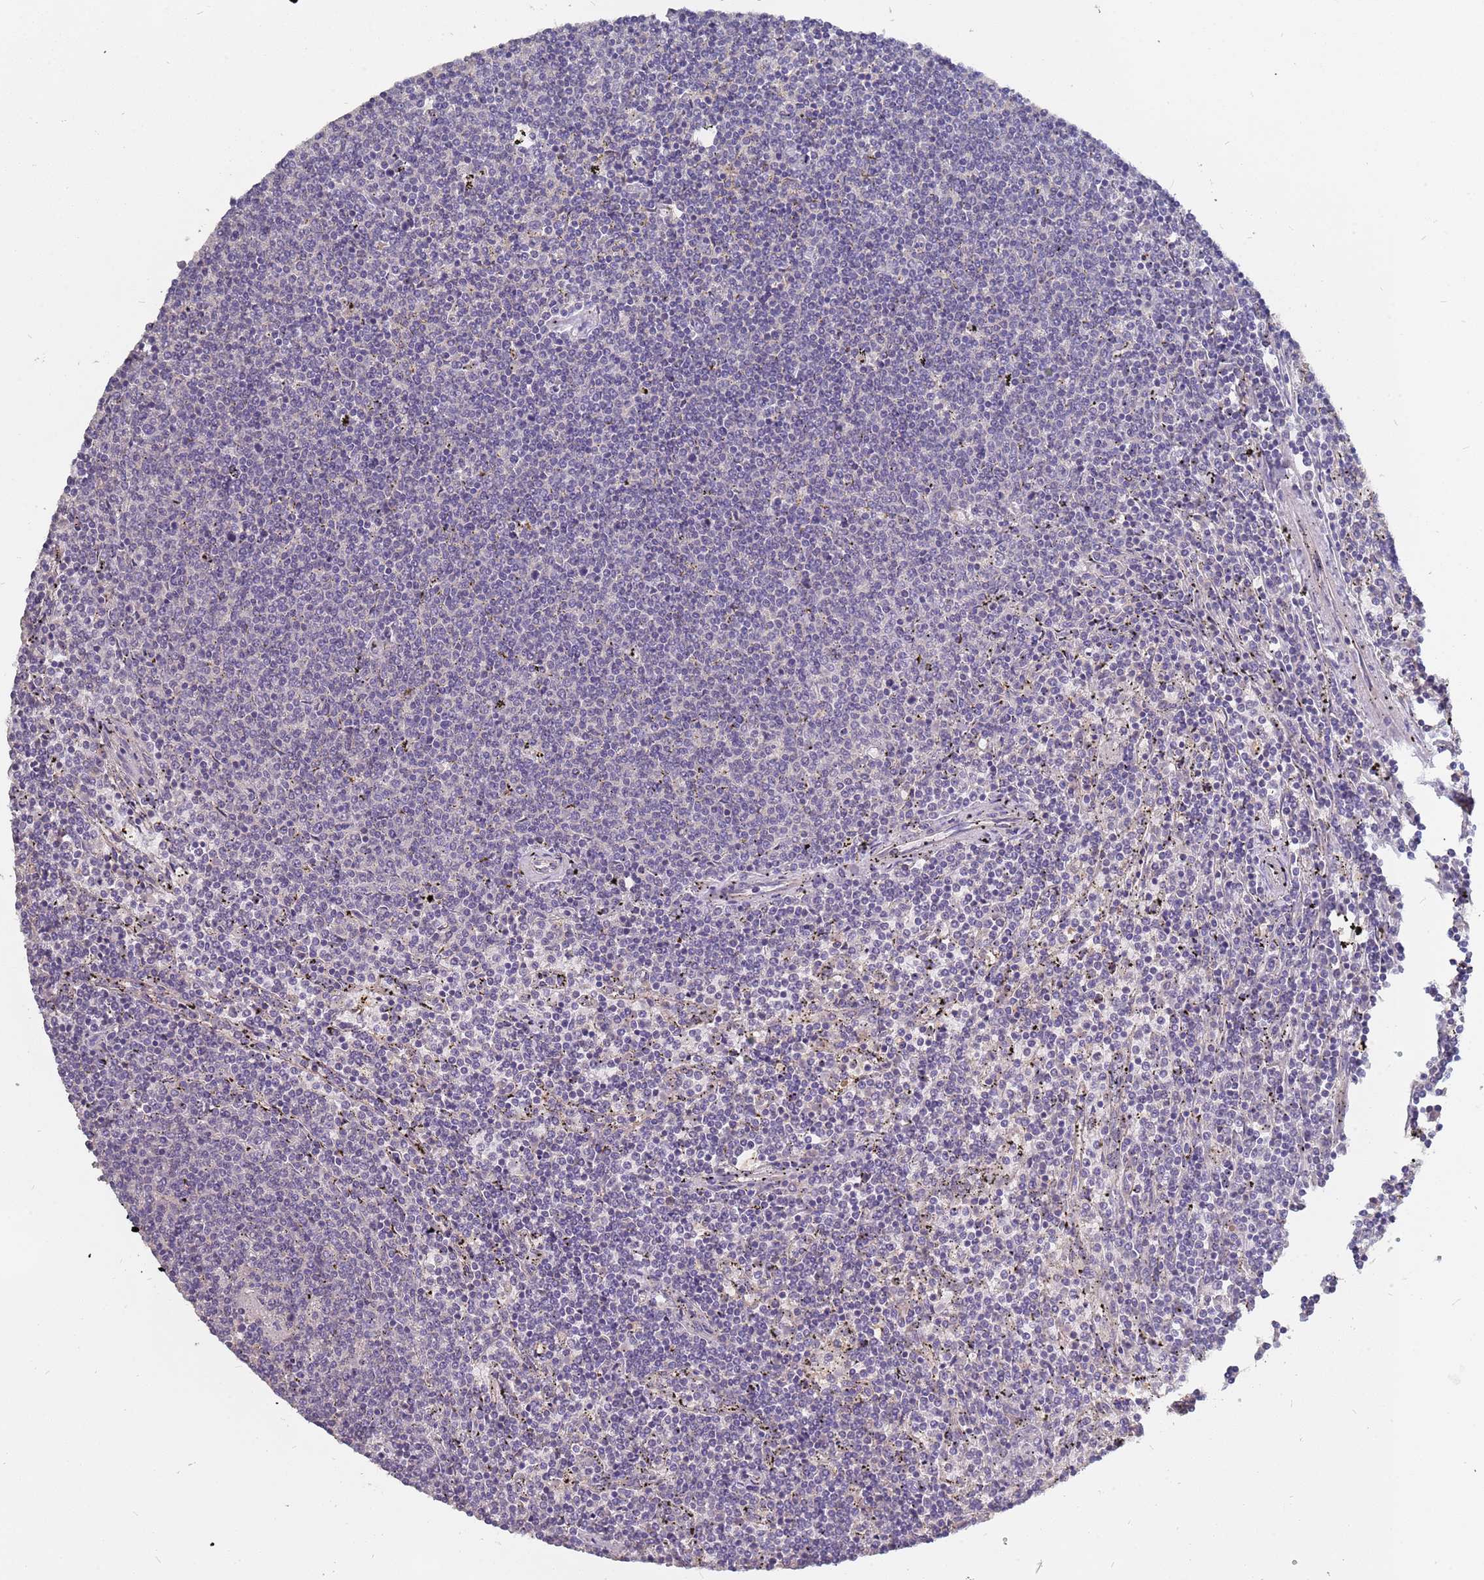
{"staining": {"intensity": "negative", "quantity": "none", "location": "none"}, "tissue": "lymphoma", "cell_type": "Tumor cells", "image_type": "cancer", "snomed": [{"axis": "morphology", "description": "Malignant lymphoma, non-Hodgkin's type, Low grade"}, {"axis": "topography", "description": "Spleen"}], "caption": "Human low-grade malignant lymphoma, non-Hodgkin's type stained for a protein using IHC exhibits no expression in tumor cells.", "gene": "TCEANC2", "patient": {"sex": "female", "age": 50}}